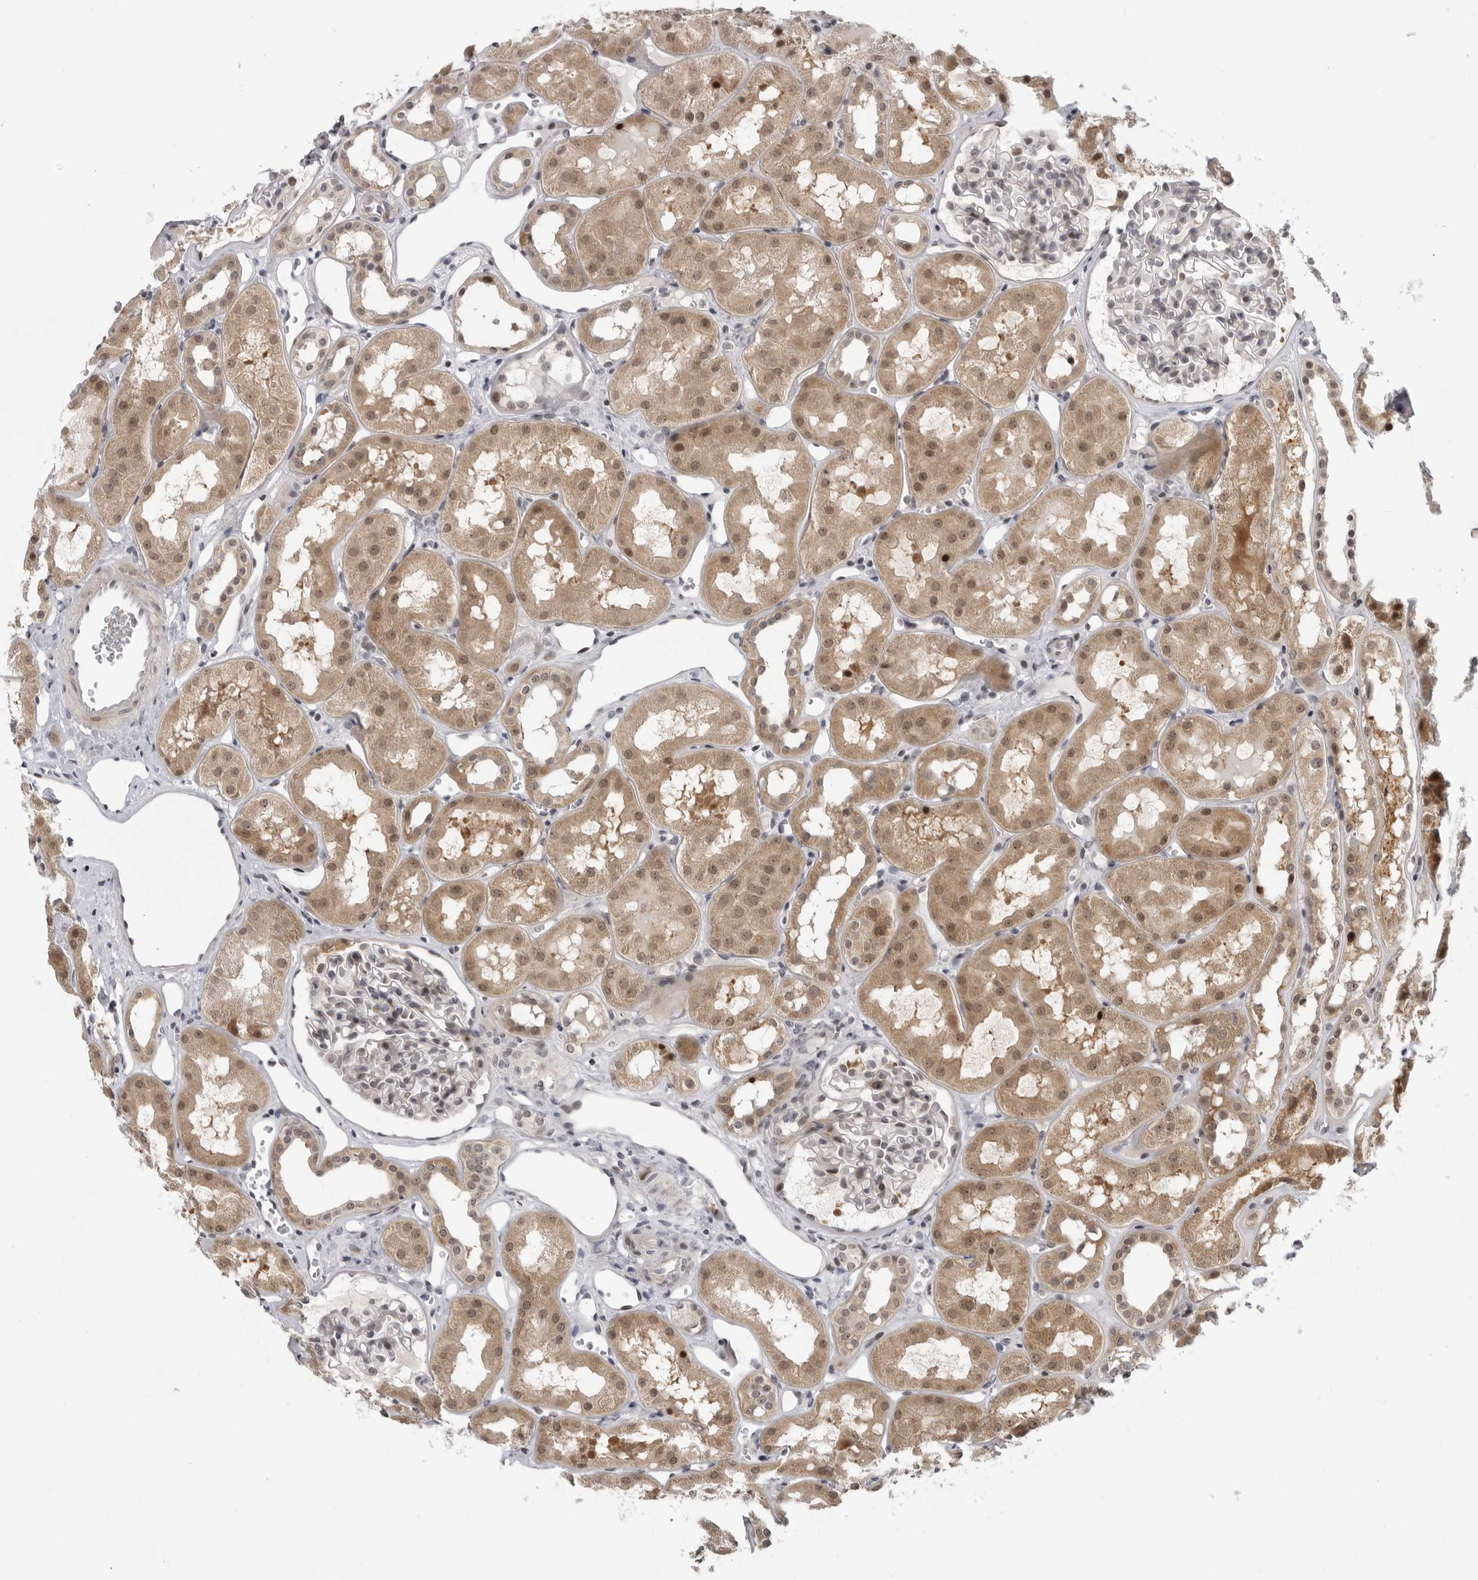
{"staining": {"intensity": "moderate", "quantity": "<25%", "location": "nuclear"}, "tissue": "kidney", "cell_type": "Cells in glomeruli", "image_type": "normal", "snomed": [{"axis": "morphology", "description": "Normal tissue, NOS"}, {"axis": "topography", "description": "Kidney"}], "caption": "IHC (DAB (3,3'-diaminobenzidine)) staining of normal human kidney shows moderate nuclear protein staining in about <25% of cells in glomeruli. (Brightfield microscopy of DAB IHC at high magnification).", "gene": "ALPK2", "patient": {"sex": "male", "age": 16}}